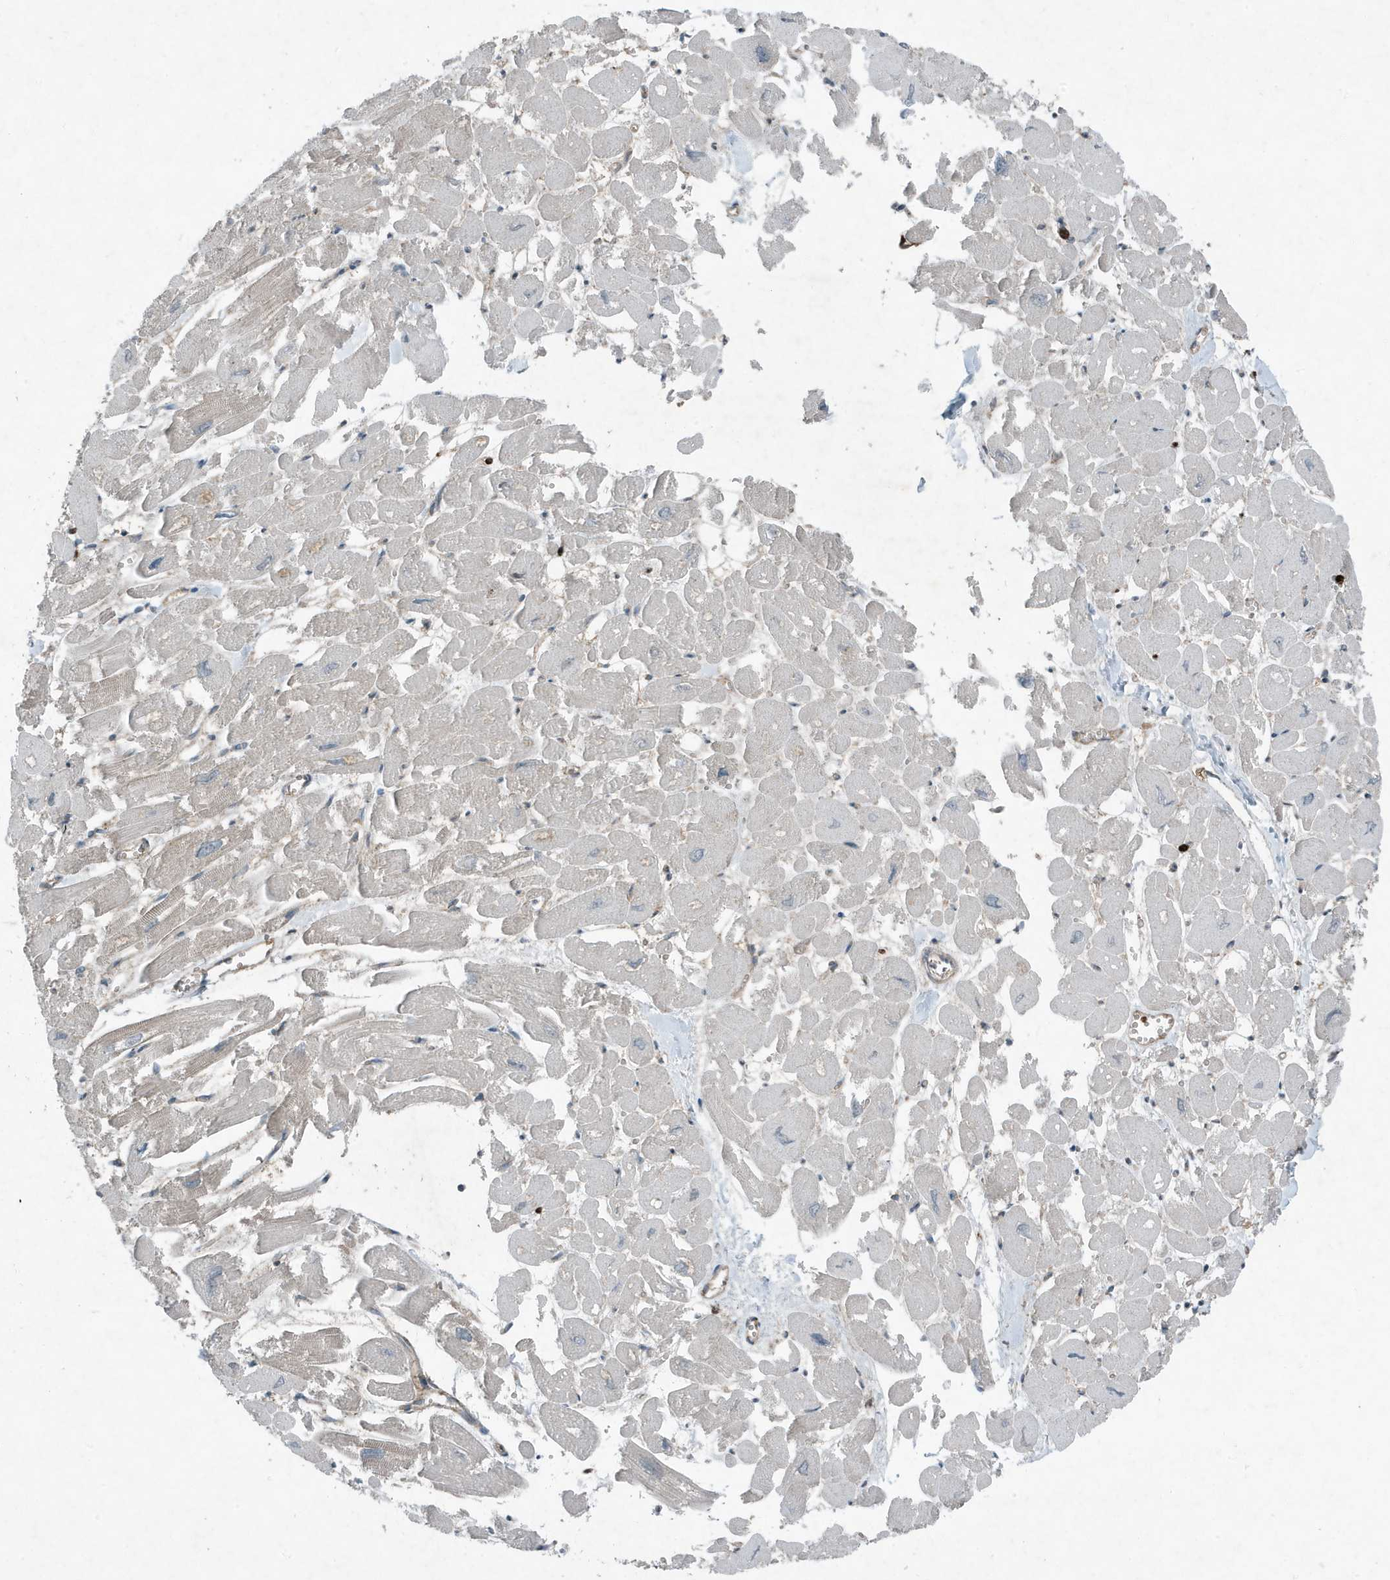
{"staining": {"intensity": "moderate", "quantity": "<25%", "location": "cytoplasmic/membranous"}, "tissue": "heart muscle", "cell_type": "Cardiomyocytes", "image_type": "normal", "snomed": [{"axis": "morphology", "description": "Normal tissue, NOS"}, {"axis": "topography", "description": "Heart"}], "caption": "The histopathology image exhibits a brown stain indicating the presence of a protein in the cytoplasmic/membranous of cardiomyocytes in heart muscle.", "gene": "DAPP1", "patient": {"sex": "male", "age": 54}}